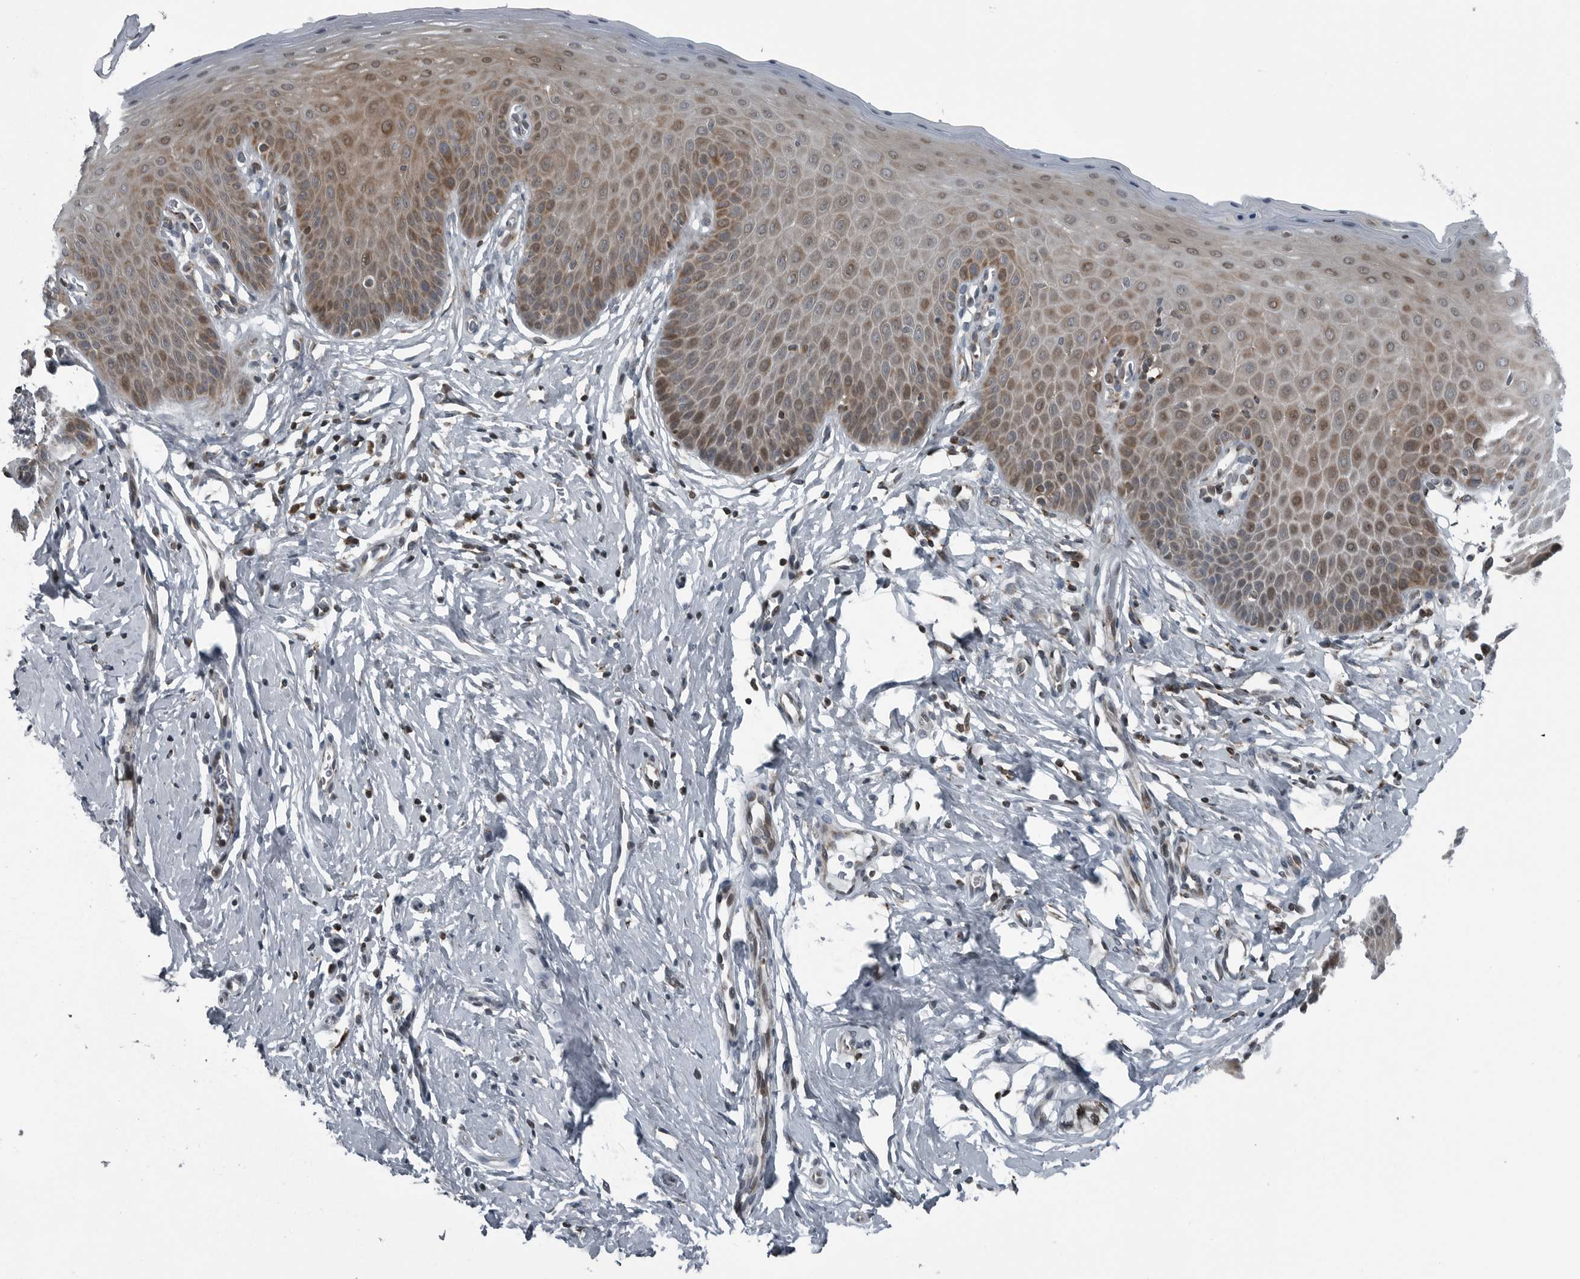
{"staining": {"intensity": "moderate", "quantity": ">75%", "location": "cytoplasmic/membranous"}, "tissue": "cervix", "cell_type": "Glandular cells", "image_type": "normal", "snomed": [{"axis": "morphology", "description": "Normal tissue, NOS"}, {"axis": "topography", "description": "Cervix"}], "caption": "Moderate cytoplasmic/membranous staining for a protein is seen in about >75% of glandular cells of benign cervix using immunohistochemistry.", "gene": "GAK", "patient": {"sex": "female", "age": 36}}